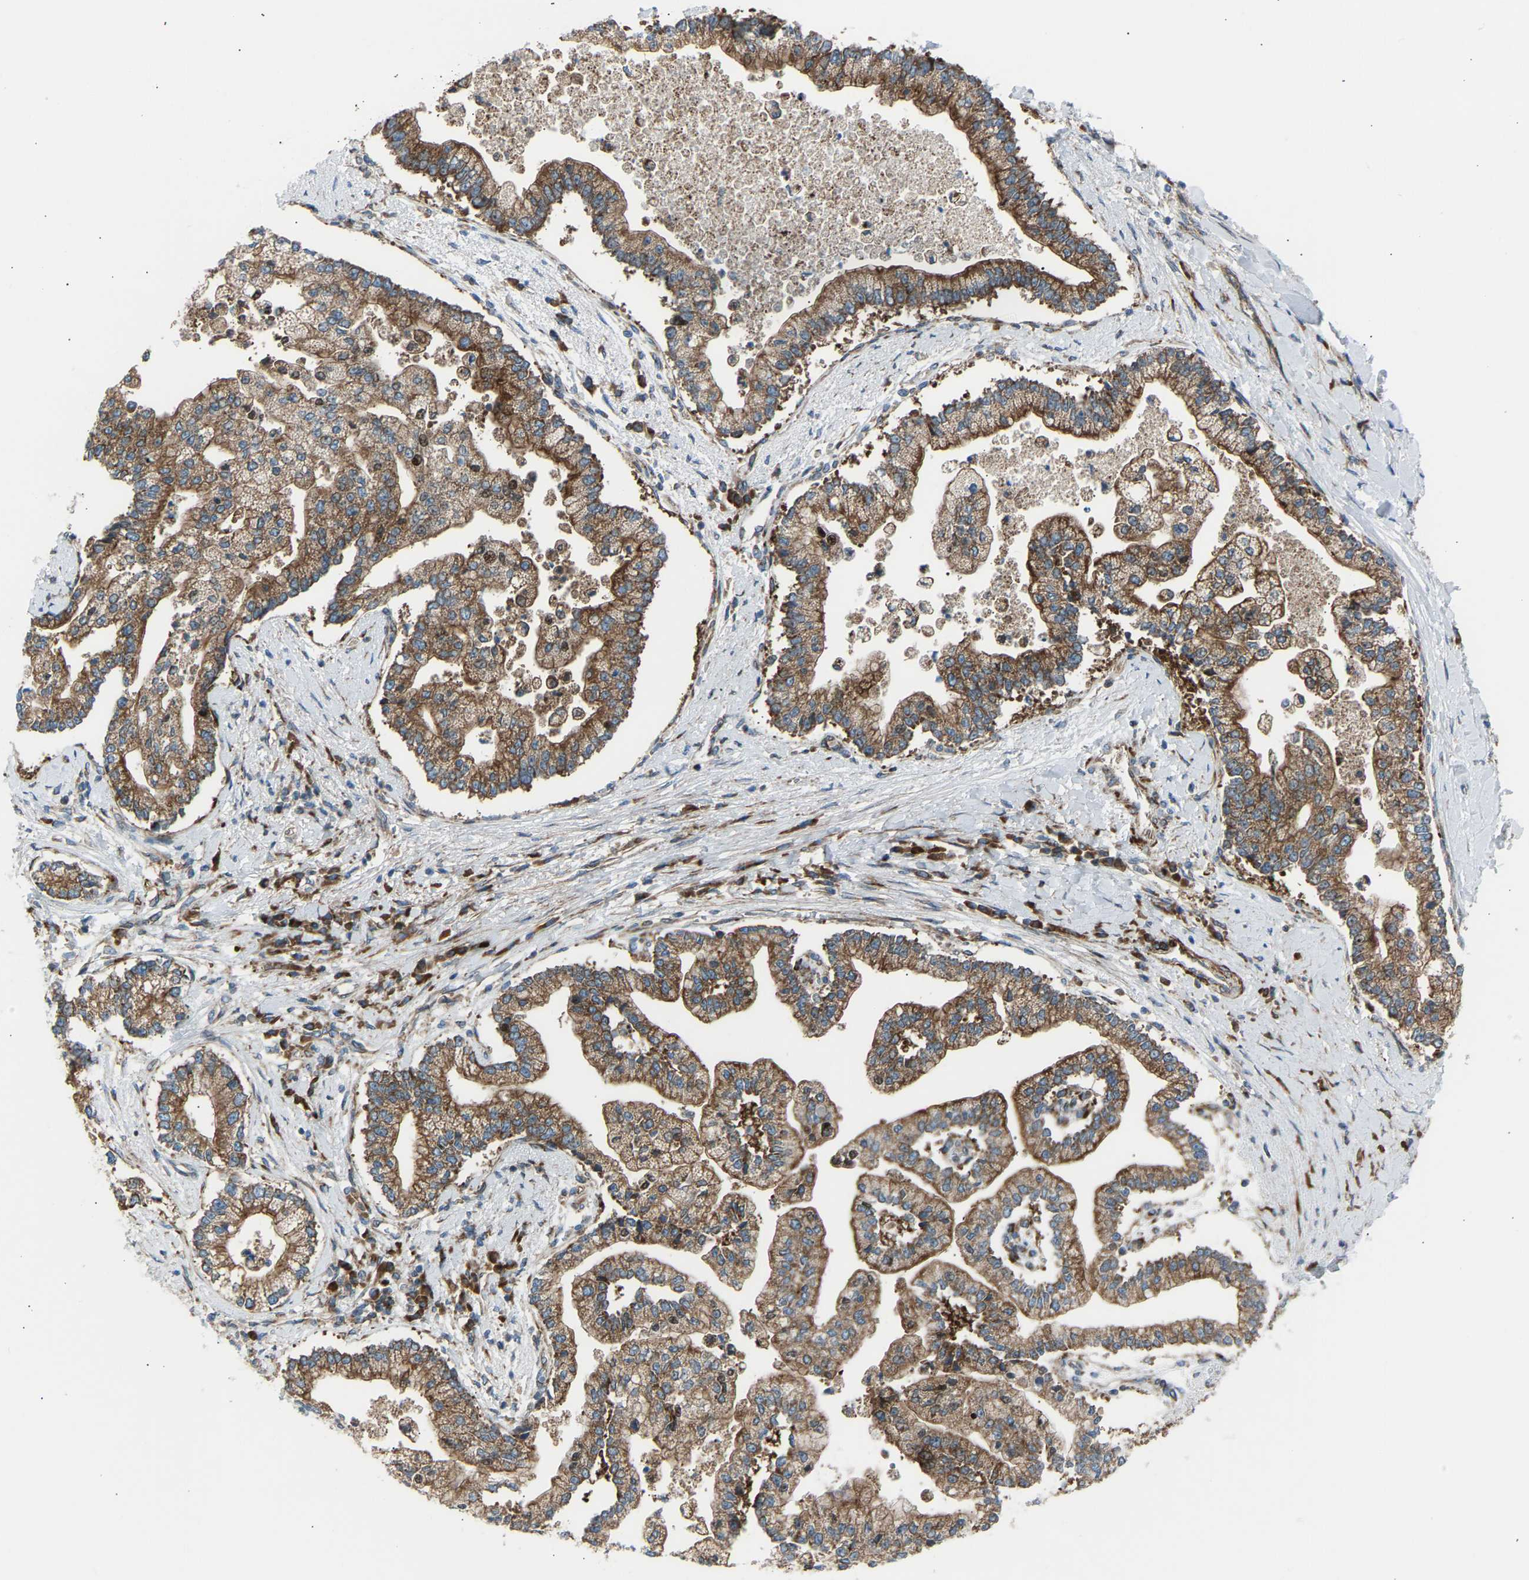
{"staining": {"intensity": "moderate", "quantity": ">75%", "location": "cytoplasmic/membranous"}, "tissue": "liver cancer", "cell_type": "Tumor cells", "image_type": "cancer", "snomed": [{"axis": "morphology", "description": "Cholangiocarcinoma"}, {"axis": "topography", "description": "Liver"}], "caption": "IHC of cholangiocarcinoma (liver) displays medium levels of moderate cytoplasmic/membranous staining in about >75% of tumor cells. The protein is shown in brown color, while the nuclei are stained blue.", "gene": "VPS41", "patient": {"sex": "male", "age": 50}}